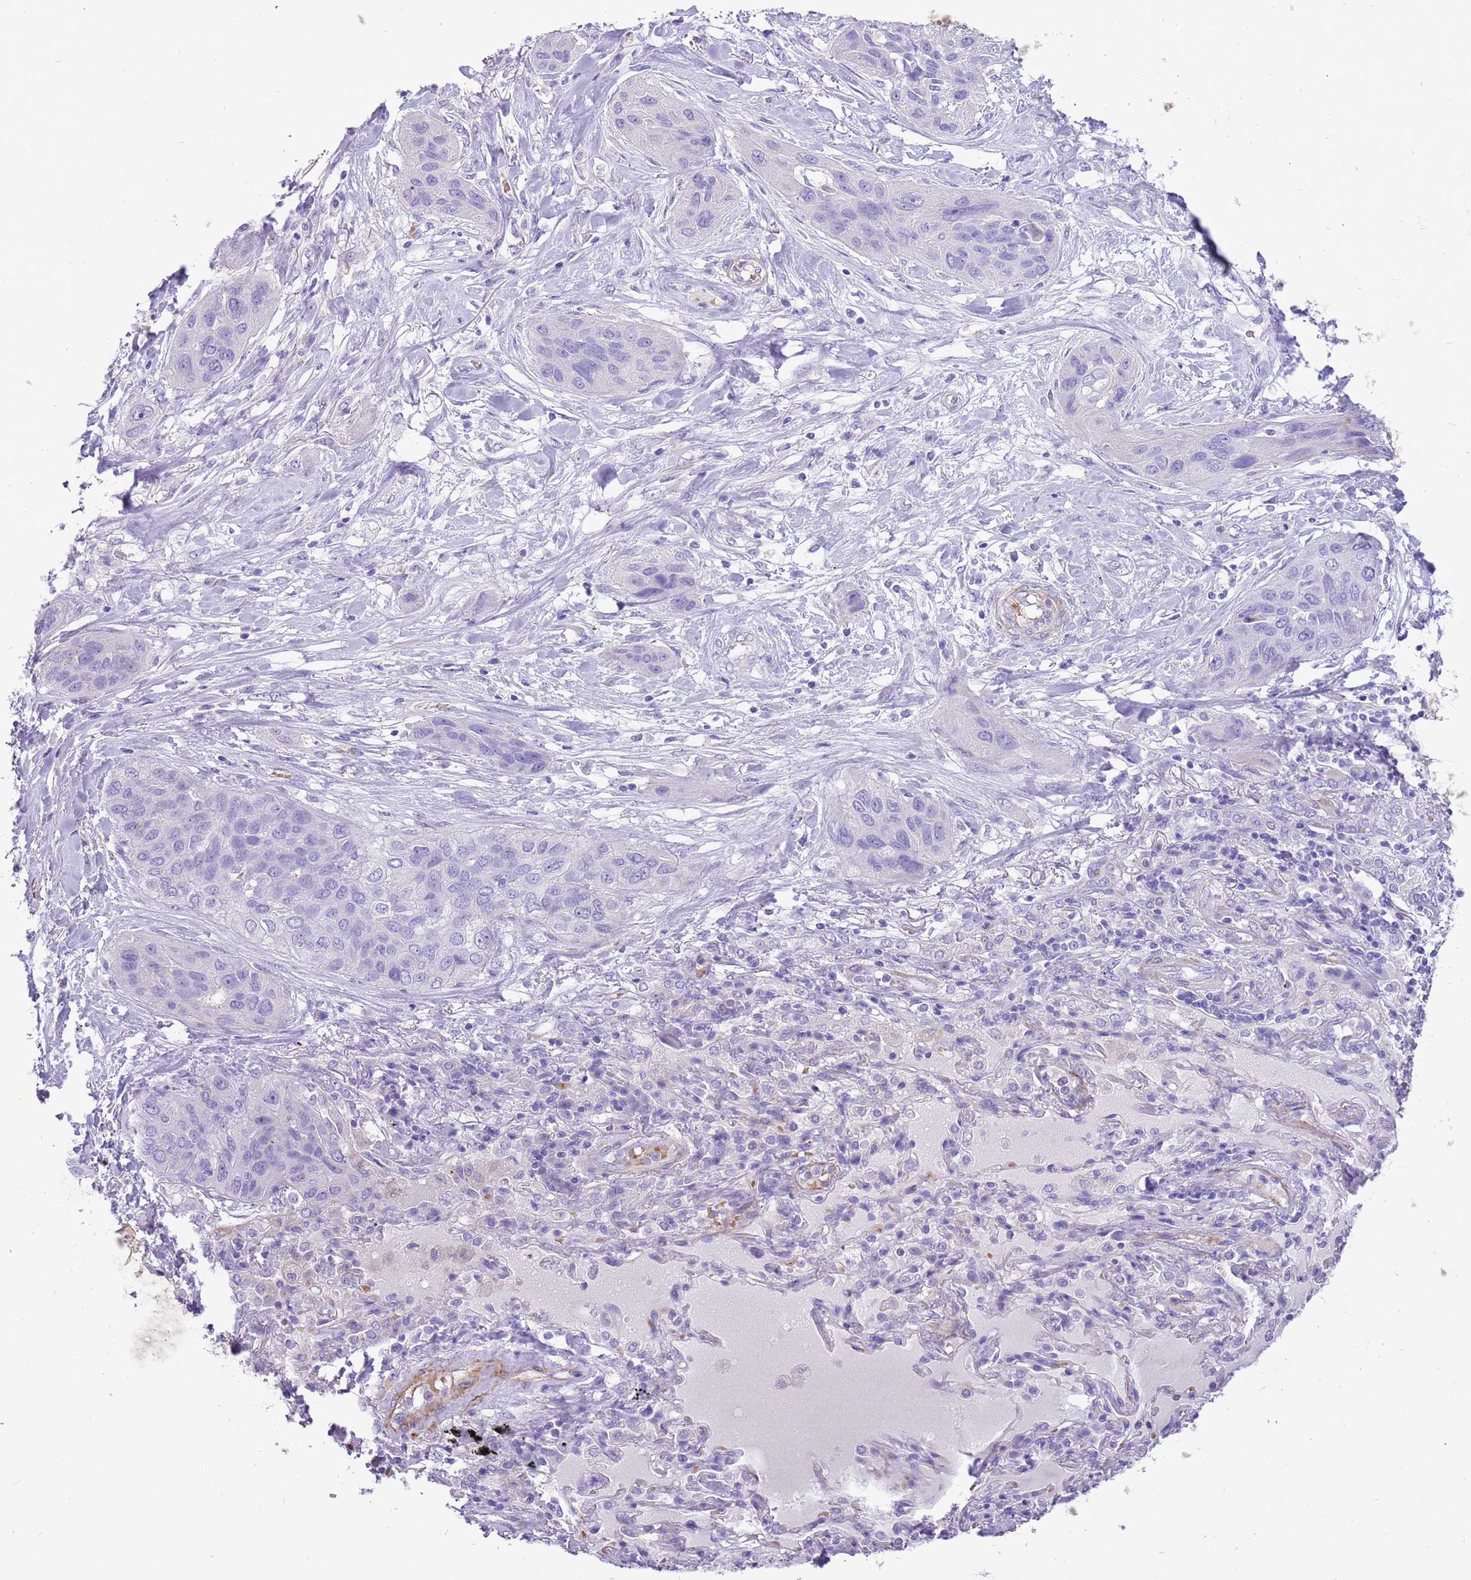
{"staining": {"intensity": "negative", "quantity": "none", "location": "none"}, "tissue": "lung cancer", "cell_type": "Tumor cells", "image_type": "cancer", "snomed": [{"axis": "morphology", "description": "Squamous cell carcinoma, NOS"}, {"axis": "topography", "description": "Lung"}], "caption": "This is an IHC micrograph of human lung cancer. There is no staining in tumor cells.", "gene": "KBTBD3", "patient": {"sex": "female", "age": 70}}